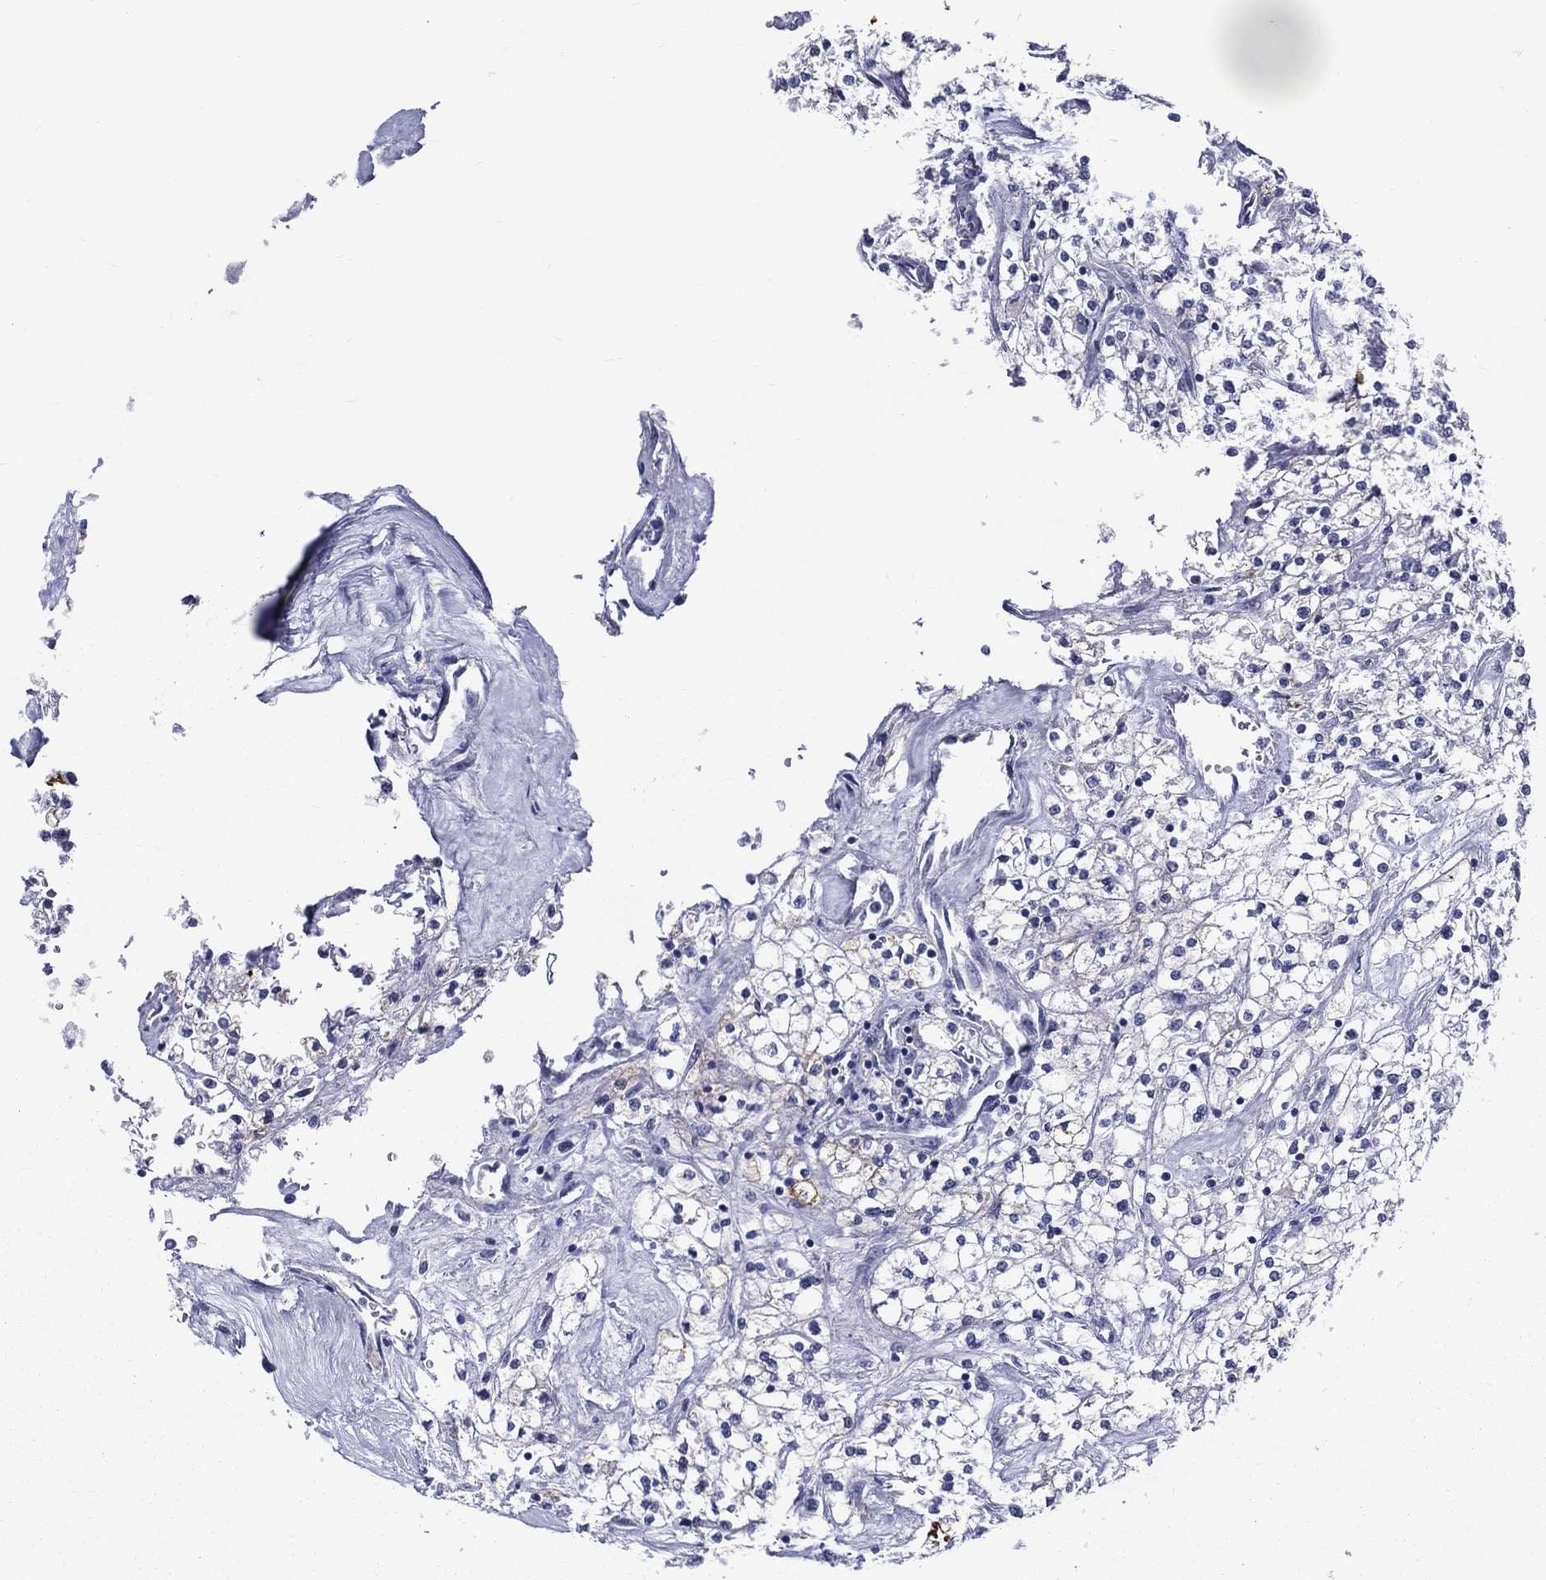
{"staining": {"intensity": "negative", "quantity": "none", "location": "none"}, "tissue": "renal cancer", "cell_type": "Tumor cells", "image_type": "cancer", "snomed": [{"axis": "morphology", "description": "Adenocarcinoma, NOS"}, {"axis": "topography", "description": "Kidney"}], "caption": "Immunohistochemistry photomicrograph of adenocarcinoma (renal) stained for a protein (brown), which demonstrates no expression in tumor cells. (DAB immunohistochemistry (IHC) visualized using brightfield microscopy, high magnification).", "gene": "ACE2", "patient": {"sex": "male", "age": 80}}